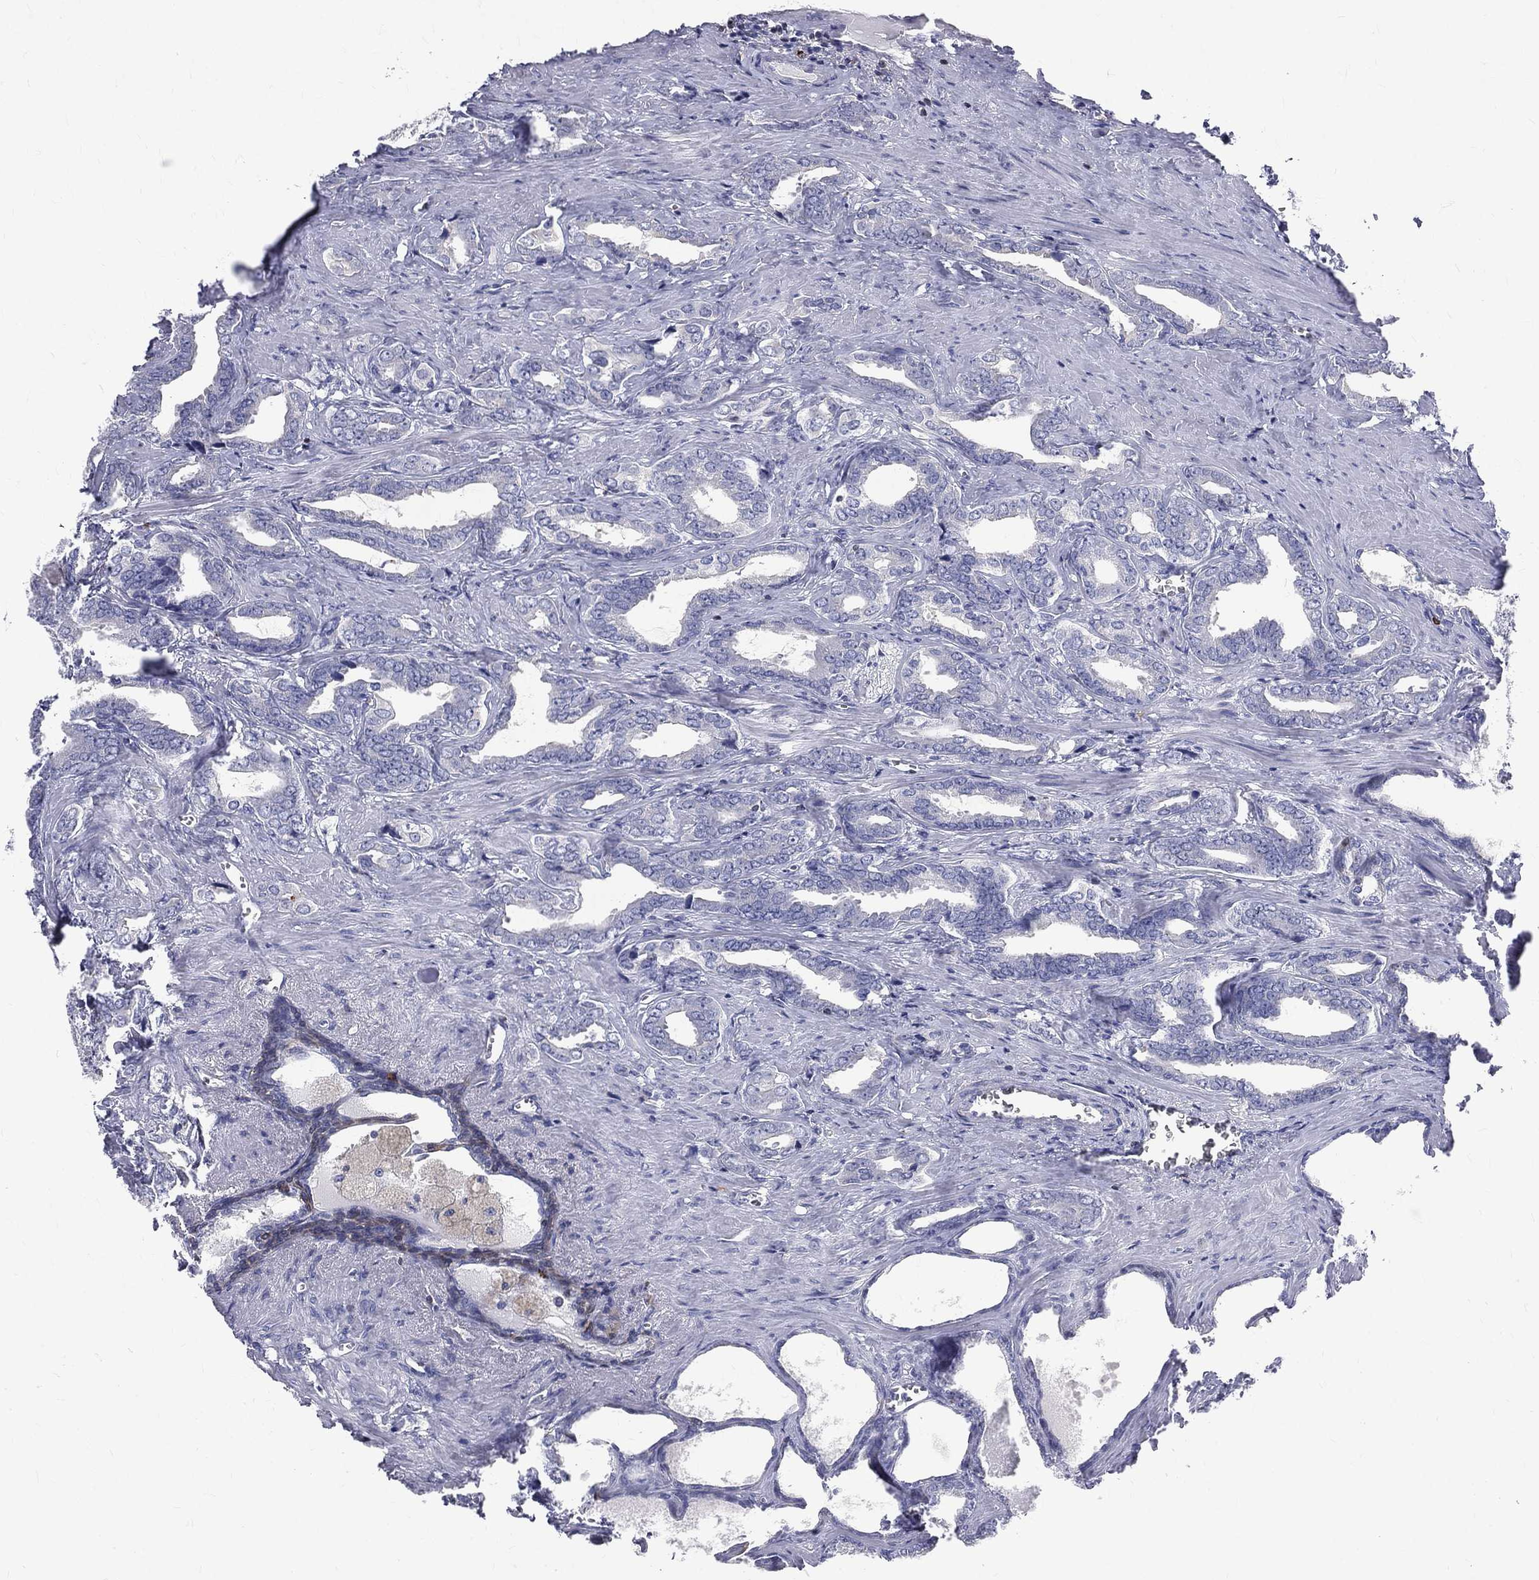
{"staining": {"intensity": "negative", "quantity": "none", "location": "none"}, "tissue": "prostate cancer", "cell_type": "Tumor cells", "image_type": "cancer", "snomed": [{"axis": "morphology", "description": "Adenocarcinoma, NOS"}, {"axis": "topography", "description": "Prostate"}], "caption": "Immunohistochemical staining of human prostate adenocarcinoma displays no significant staining in tumor cells.", "gene": "CTSW", "patient": {"sex": "male", "age": 66}}